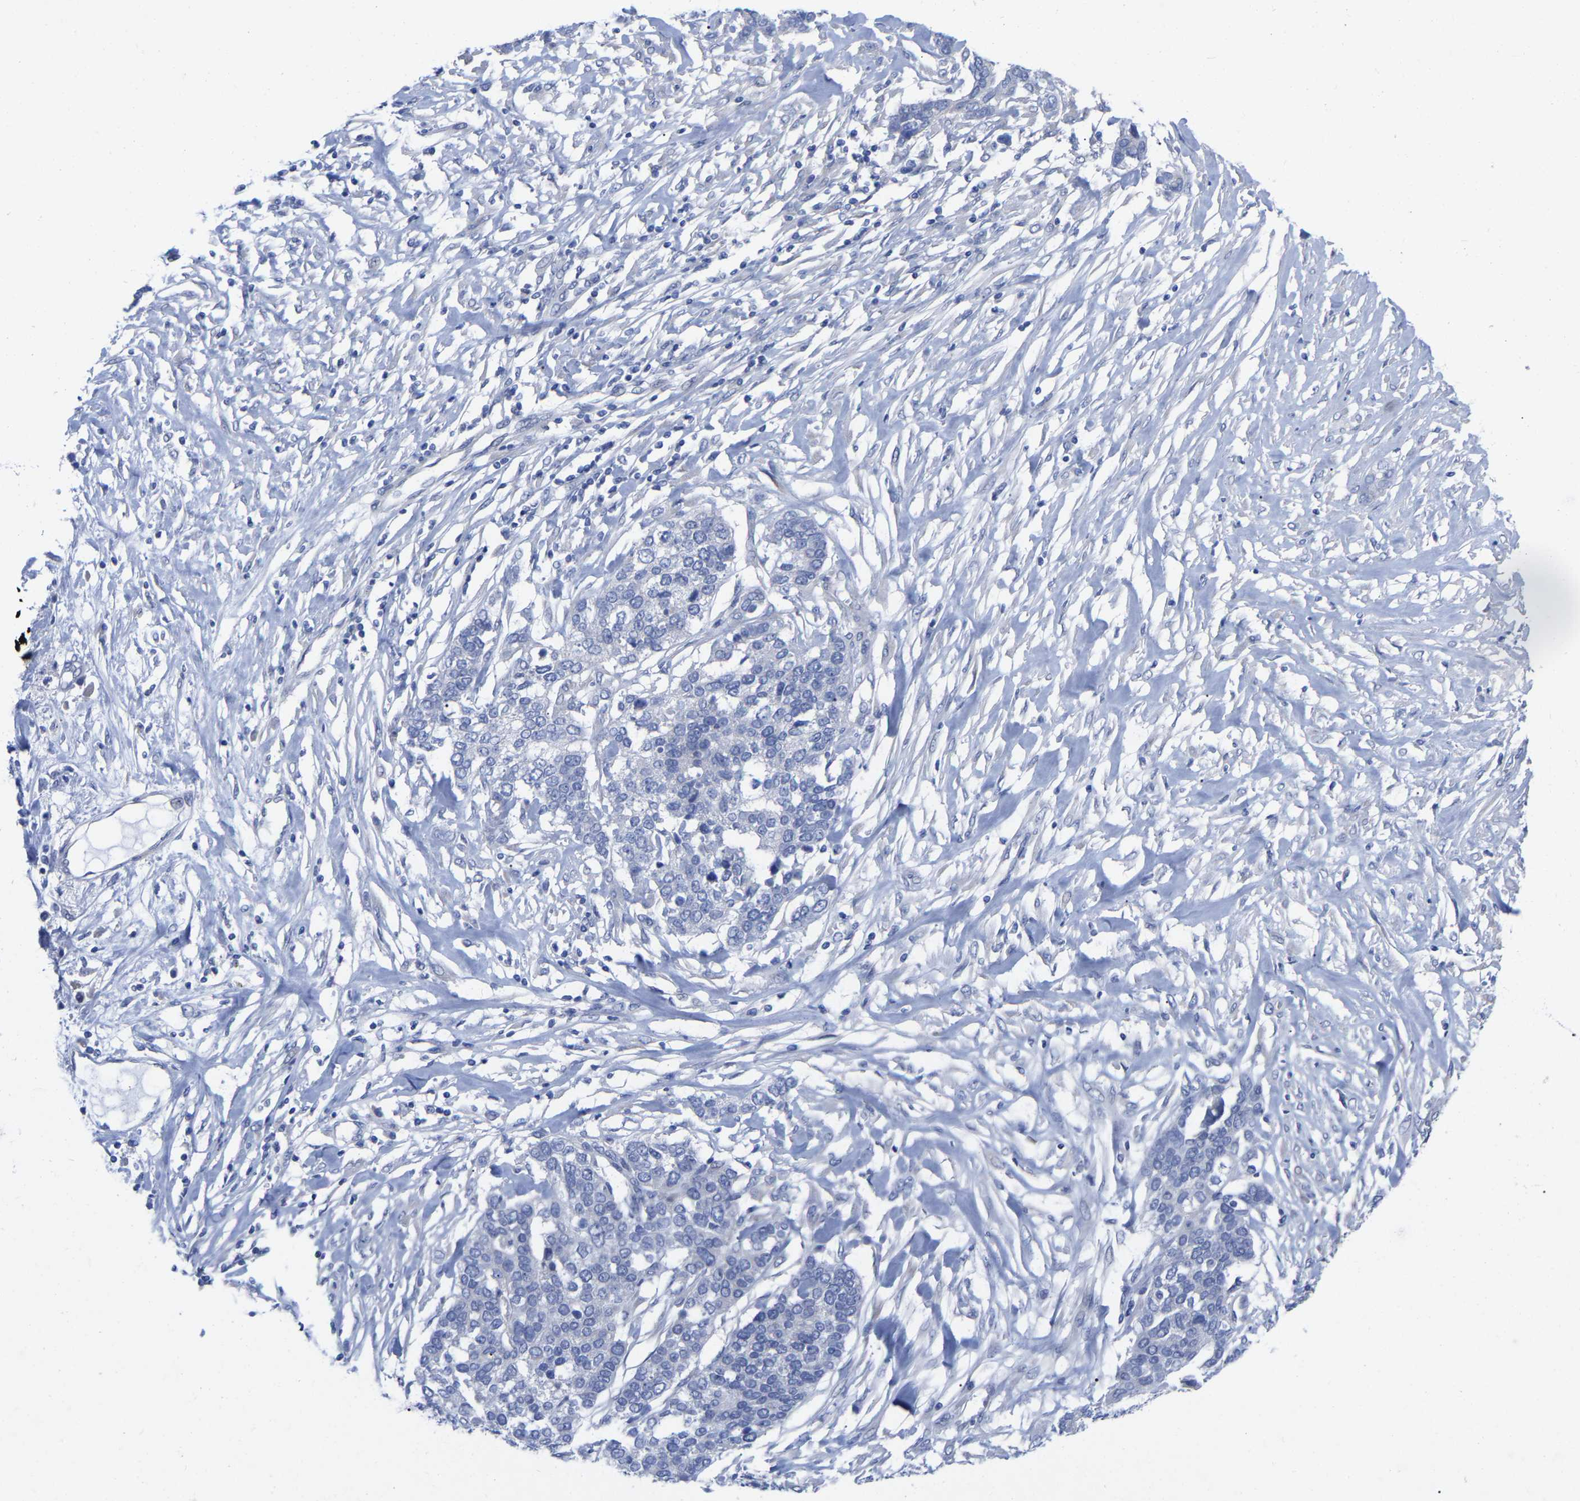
{"staining": {"intensity": "negative", "quantity": "none", "location": "none"}, "tissue": "ovarian cancer", "cell_type": "Tumor cells", "image_type": "cancer", "snomed": [{"axis": "morphology", "description": "Cystadenocarcinoma, serous, NOS"}, {"axis": "topography", "description": "Ovary"}], "caption": "High power microscopy image of an immunohistochemistry (IHC) micrograph of serous cystadenocarcinoma (ovarian), revealing no significant positivity in tumor cells.", "gene": "HAPLN1", "patient": {"sex": "female", "age": 44}}